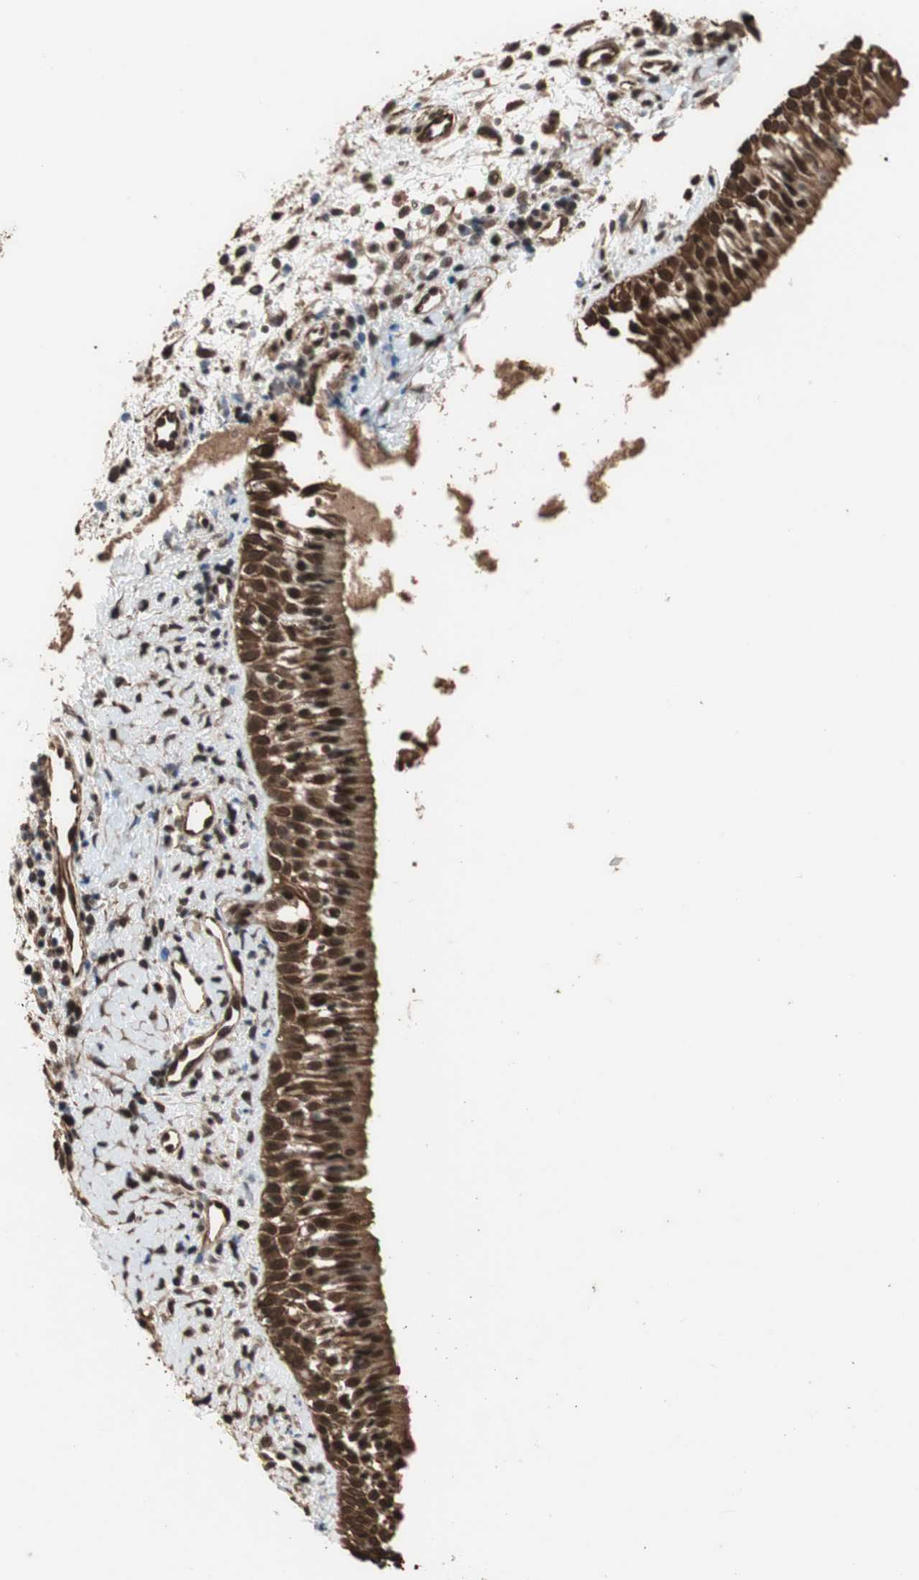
{"staining": {"intensity": "strong", "quantity": ">75%", "location": "cytoplasmic/membranous,nuclear"}, "tissue": "nasopharynx", "cell_type": "Respiratory epithelial cells", "image_type": "normal", "snomed": [{"axis": "morphology", "description": "Normal tissue, NOS"}, {"axis": "topography", "description": "Nasopharynx"}], "caption": "A photomicrograph of nasopharynx stained for a protein displays strong cytoplasmic/membranous,nuclear brown staining in respiratory epithelial cells. (IHC, brightfield microscopy, high magnification).", "gene": "CDC5L", "patient": {"sex": "male", "age": 22}}